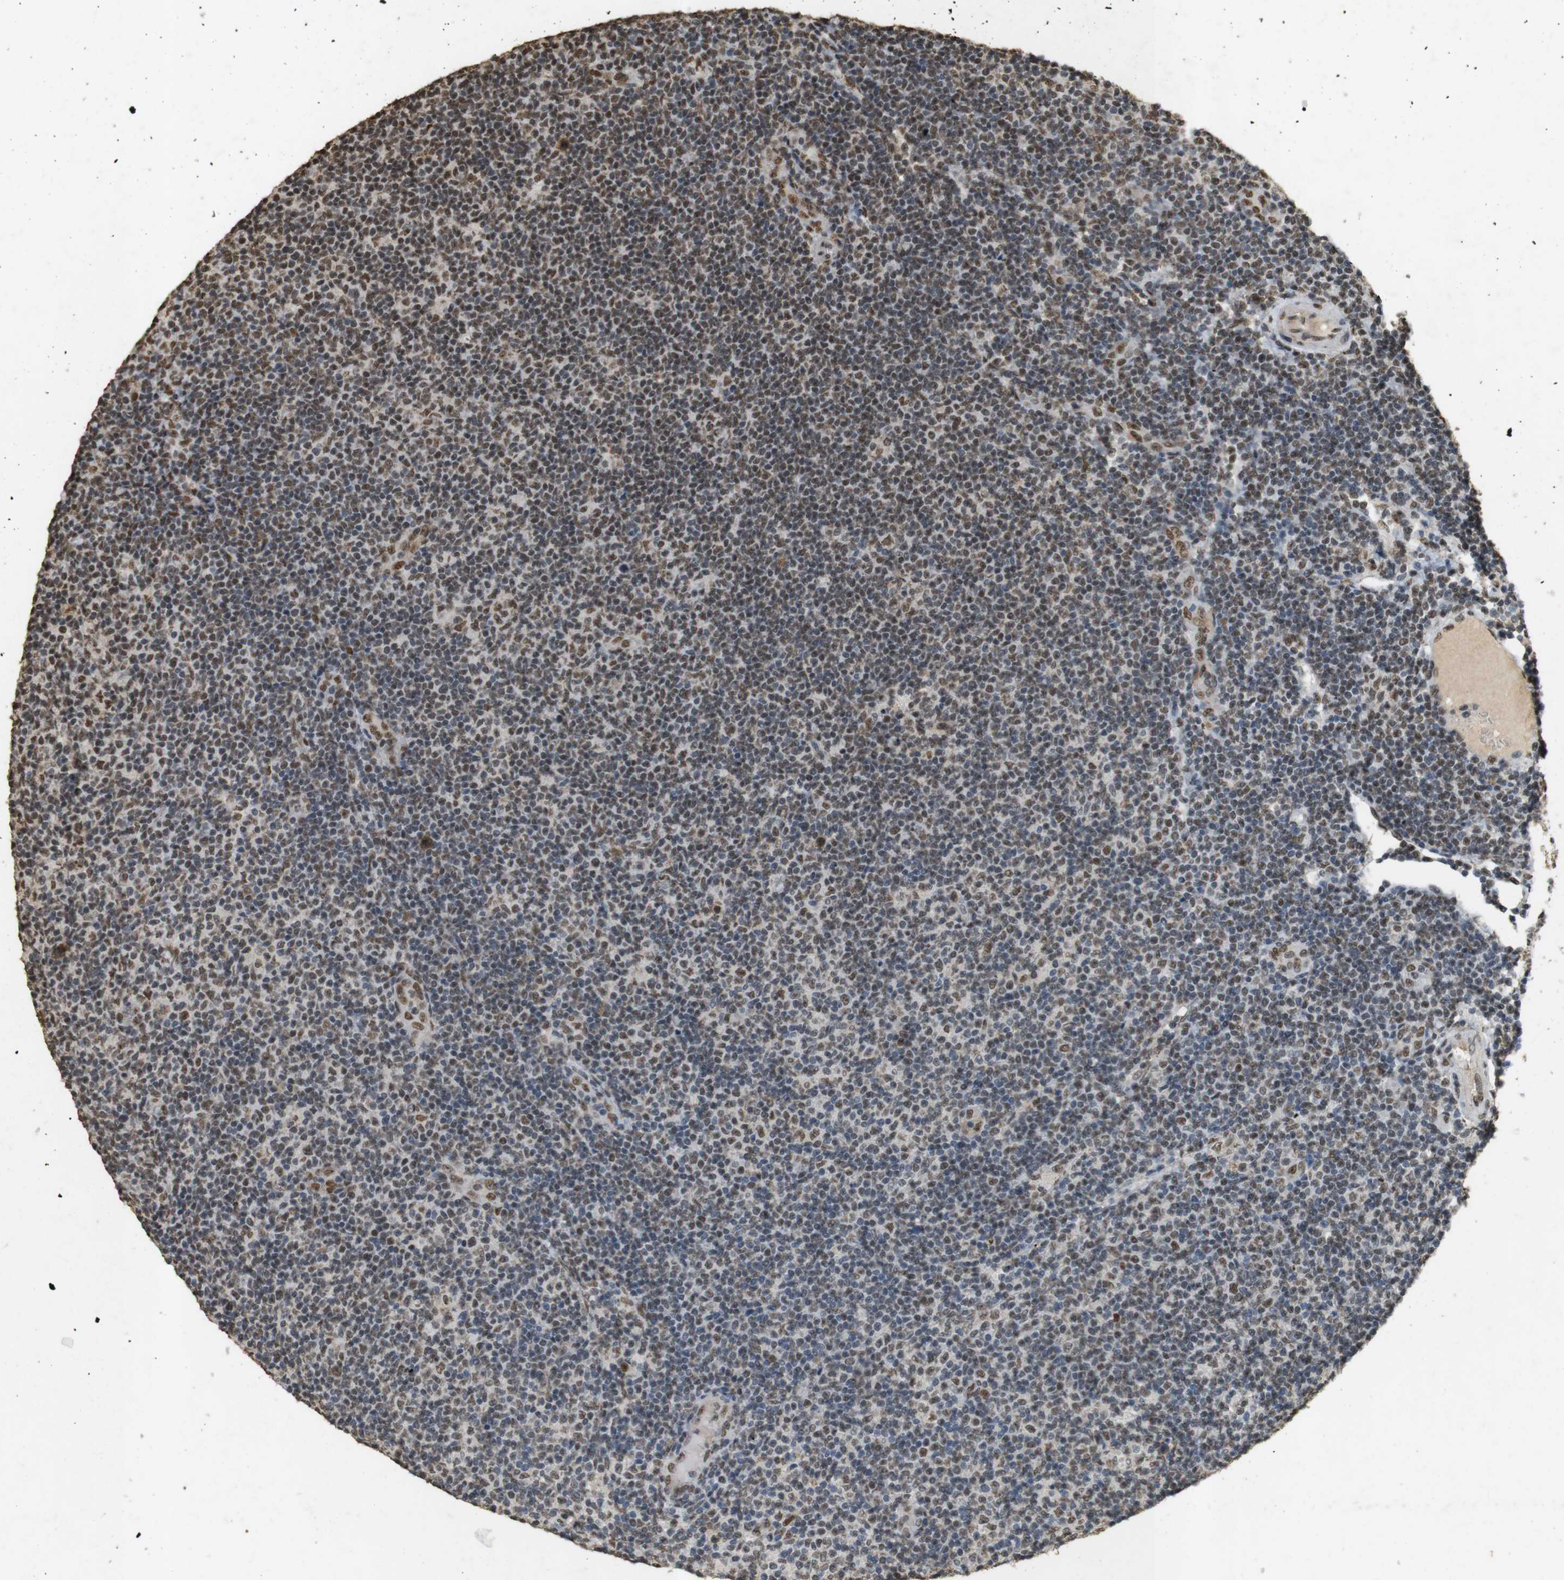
{"staining": {"intensity": "moderate", "quantity": ">75%", "location": "cytoplasmic/membranous,nuclear"}, "tissue": "lymphoma", "cell_type": "Tumor cells", "image_type": "cancer", "snomed": [{"axis": "morphology", "description": "Malignant lymphoma, non-Hodgkin's type, Low grade"}, {"axis": "topography", "description": "Lymph node"}], "caption": "Low-grade malignant lymphoma, non-Hodgkin's type stained with immunohistochemistry demonstrates moderate cytoplasmic/membranous and nuclear staining in approximately >75% of tumor cells.", "gene": "GATA4", "patient": {"sex": "male", "age": 83}}